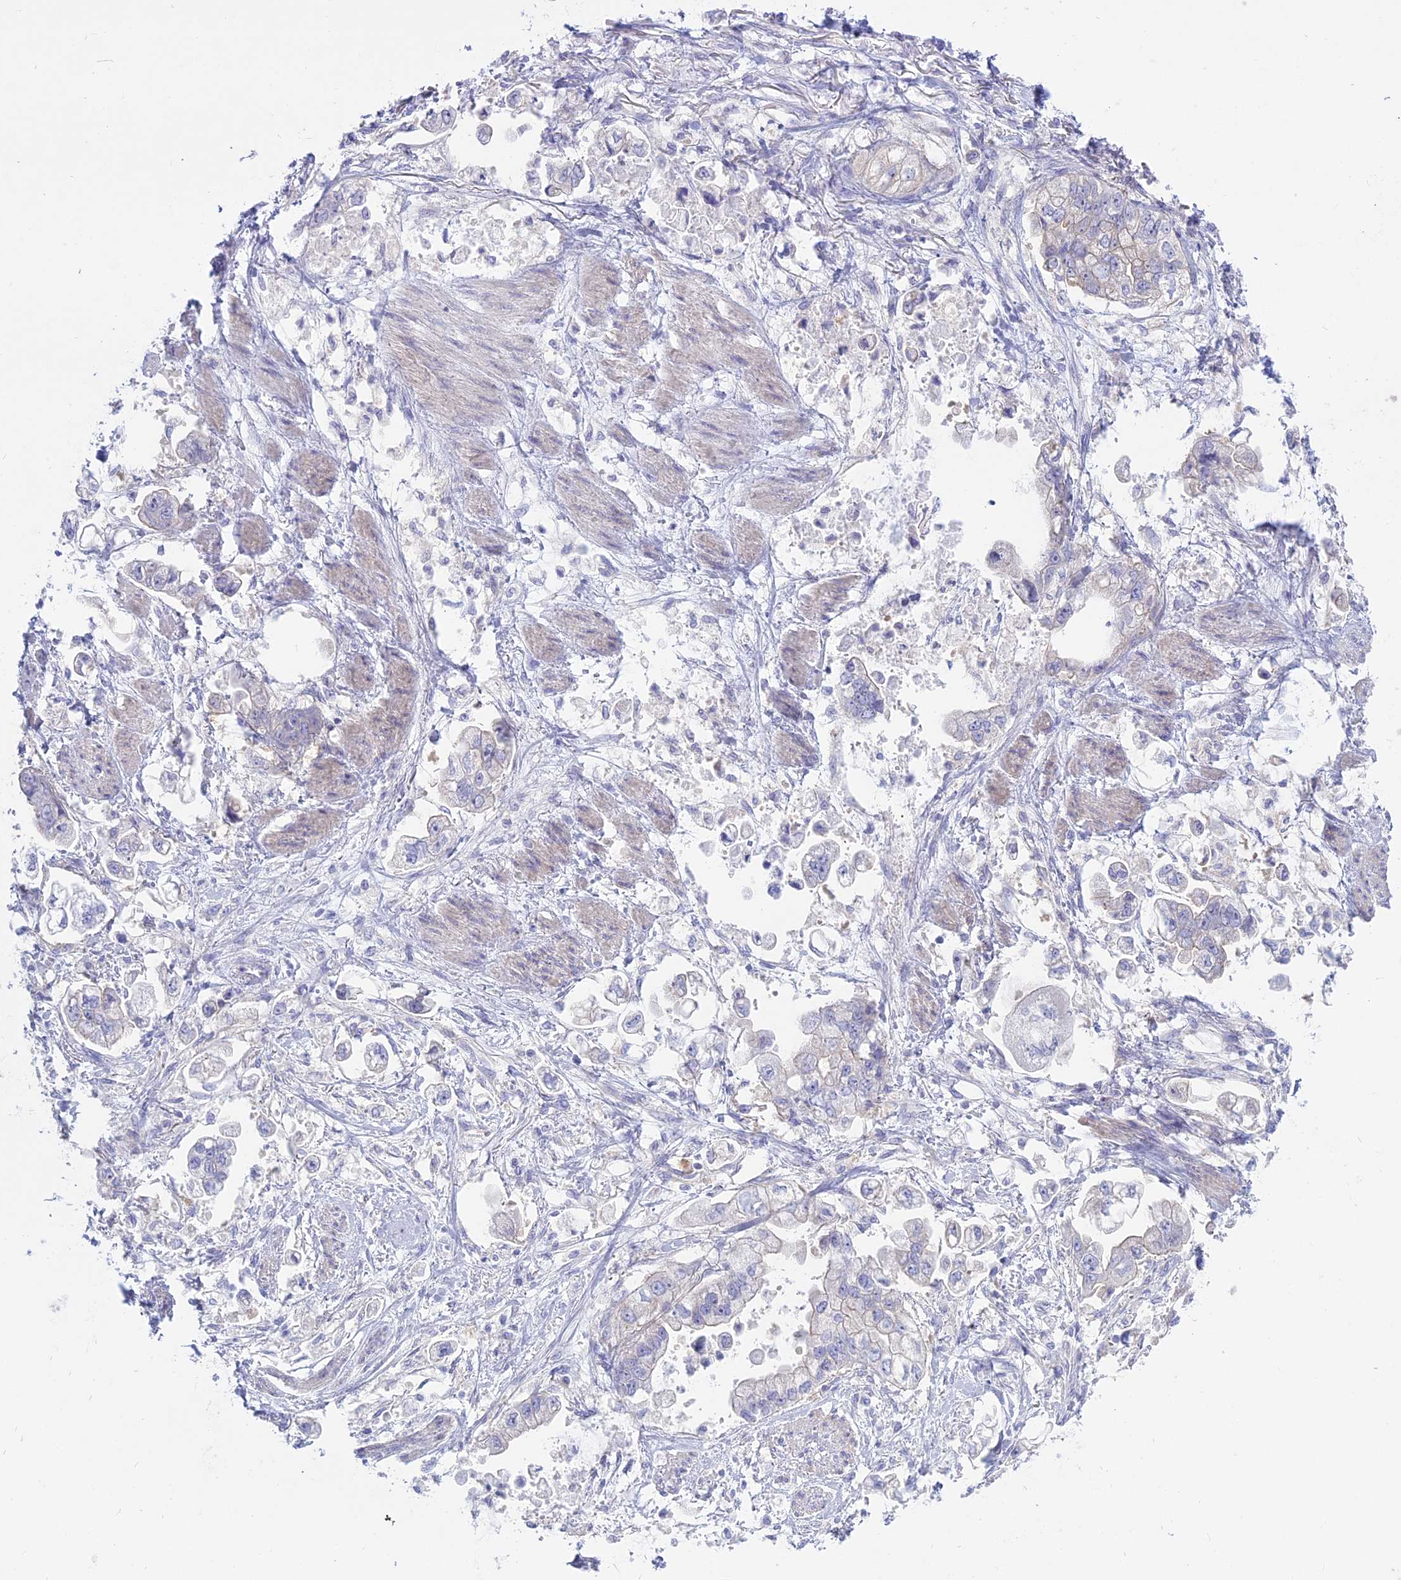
{"staining": {"intensity": "negative", "quantity": "none", "location": "none"}, "tissue": "stomach cancer", "cell_type": "Tumor cells", "image_type": "cancer", "snomed": [{"axis": "morphology", "description": "Adenocarcinoma, NOS"}, {"axis": "topography", "description": "Stomach"}], "caption": "This is a photomicrograph of immunohistochemistry (IHC) staining of adenocarcinoma (stomach), which shows no positivity in tumor cells.", "gene": "AHCYL1", "patient": {"sex": "male", "age": 62}}